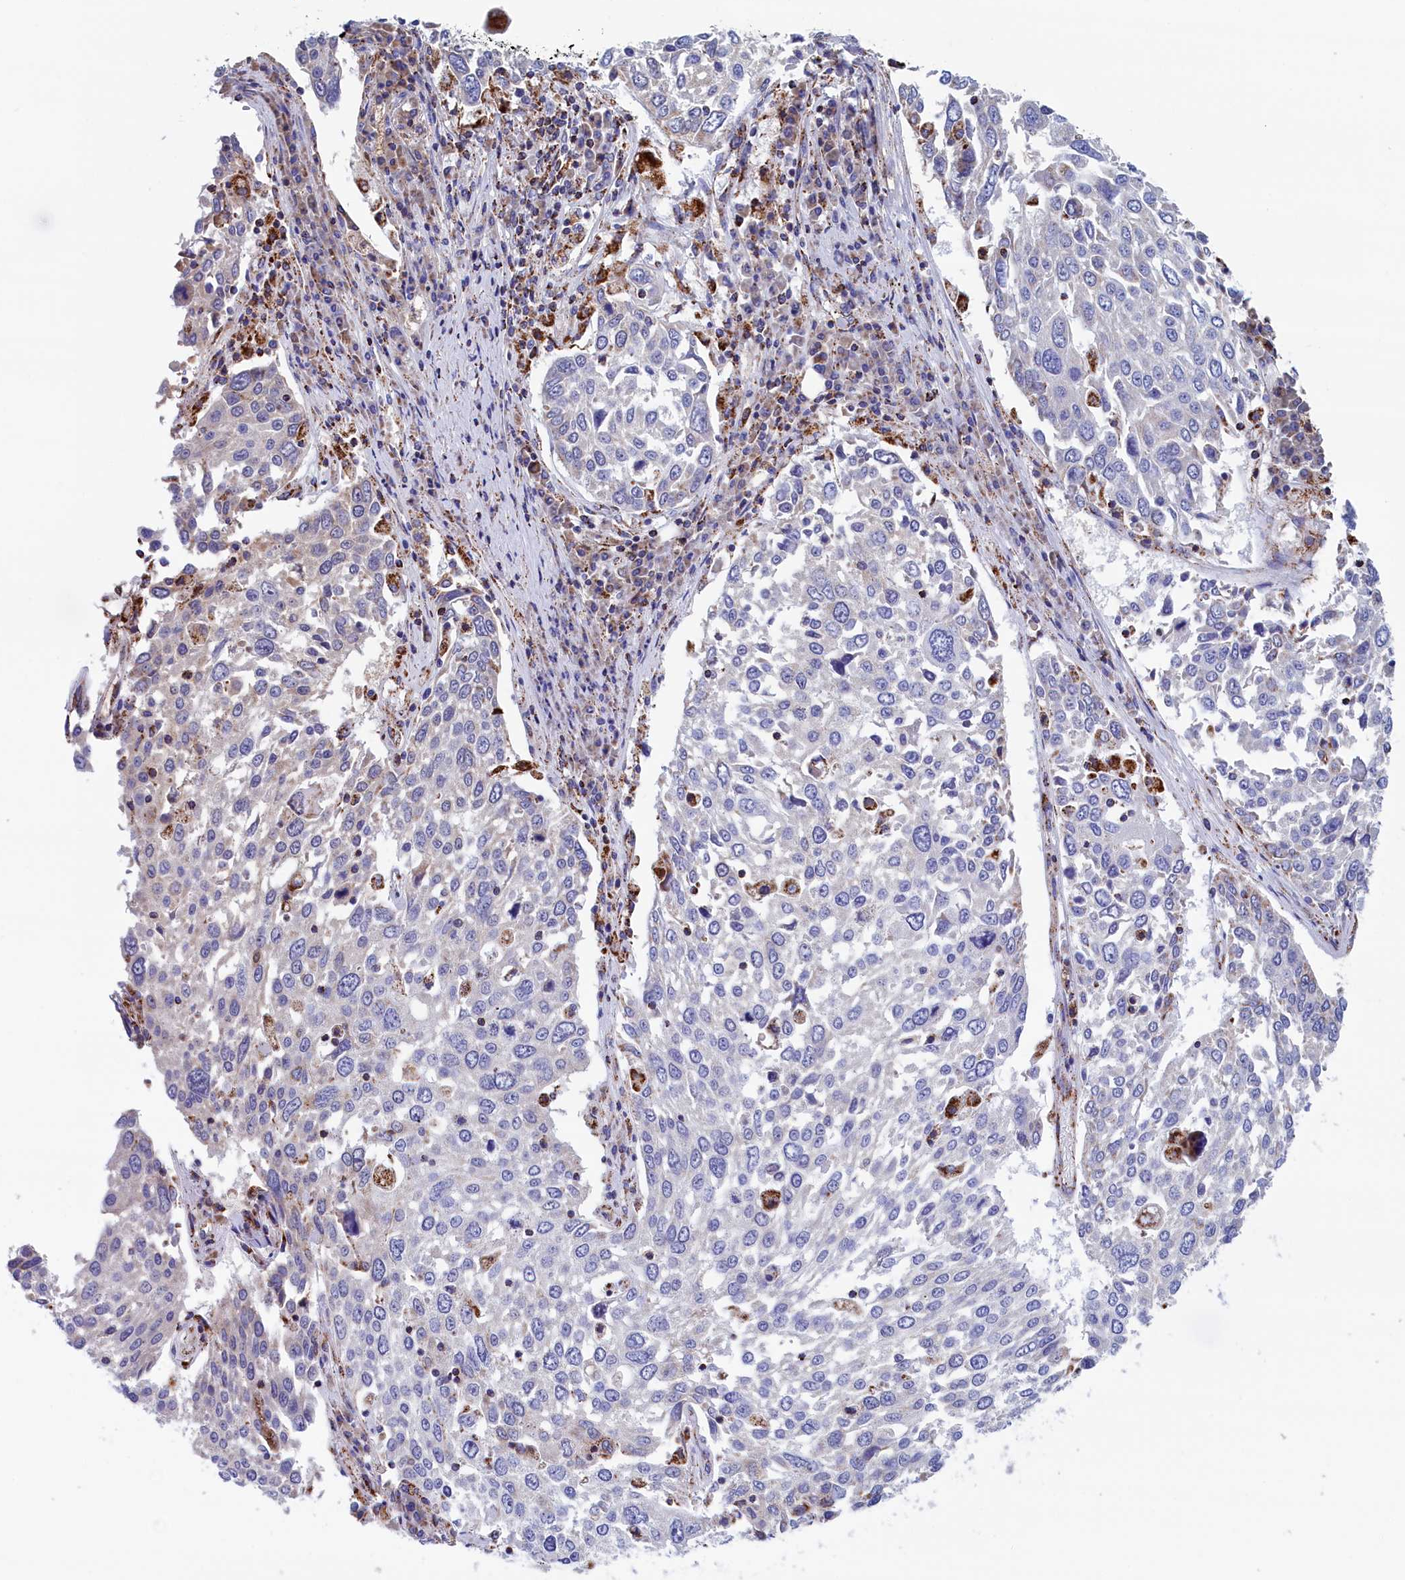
{"staining": {"intensity": "negative", "quantity": "none", "location": "none"}, "tissue": "lung cancer", "cell_type": "Tumor cells", "image_type": "cancer", "snomed": [{"axis": "morphology", "description": "Squamous cell carcinoma, NOS"}, {"axis": "topography", "description": "Lung"}], "caption": "Micrograph shows no protein expression in tumor cells of lung squamous cell carcinoma tissue.", "gene": "WDR83", "patient": {"sex": "male", "age": 65}}